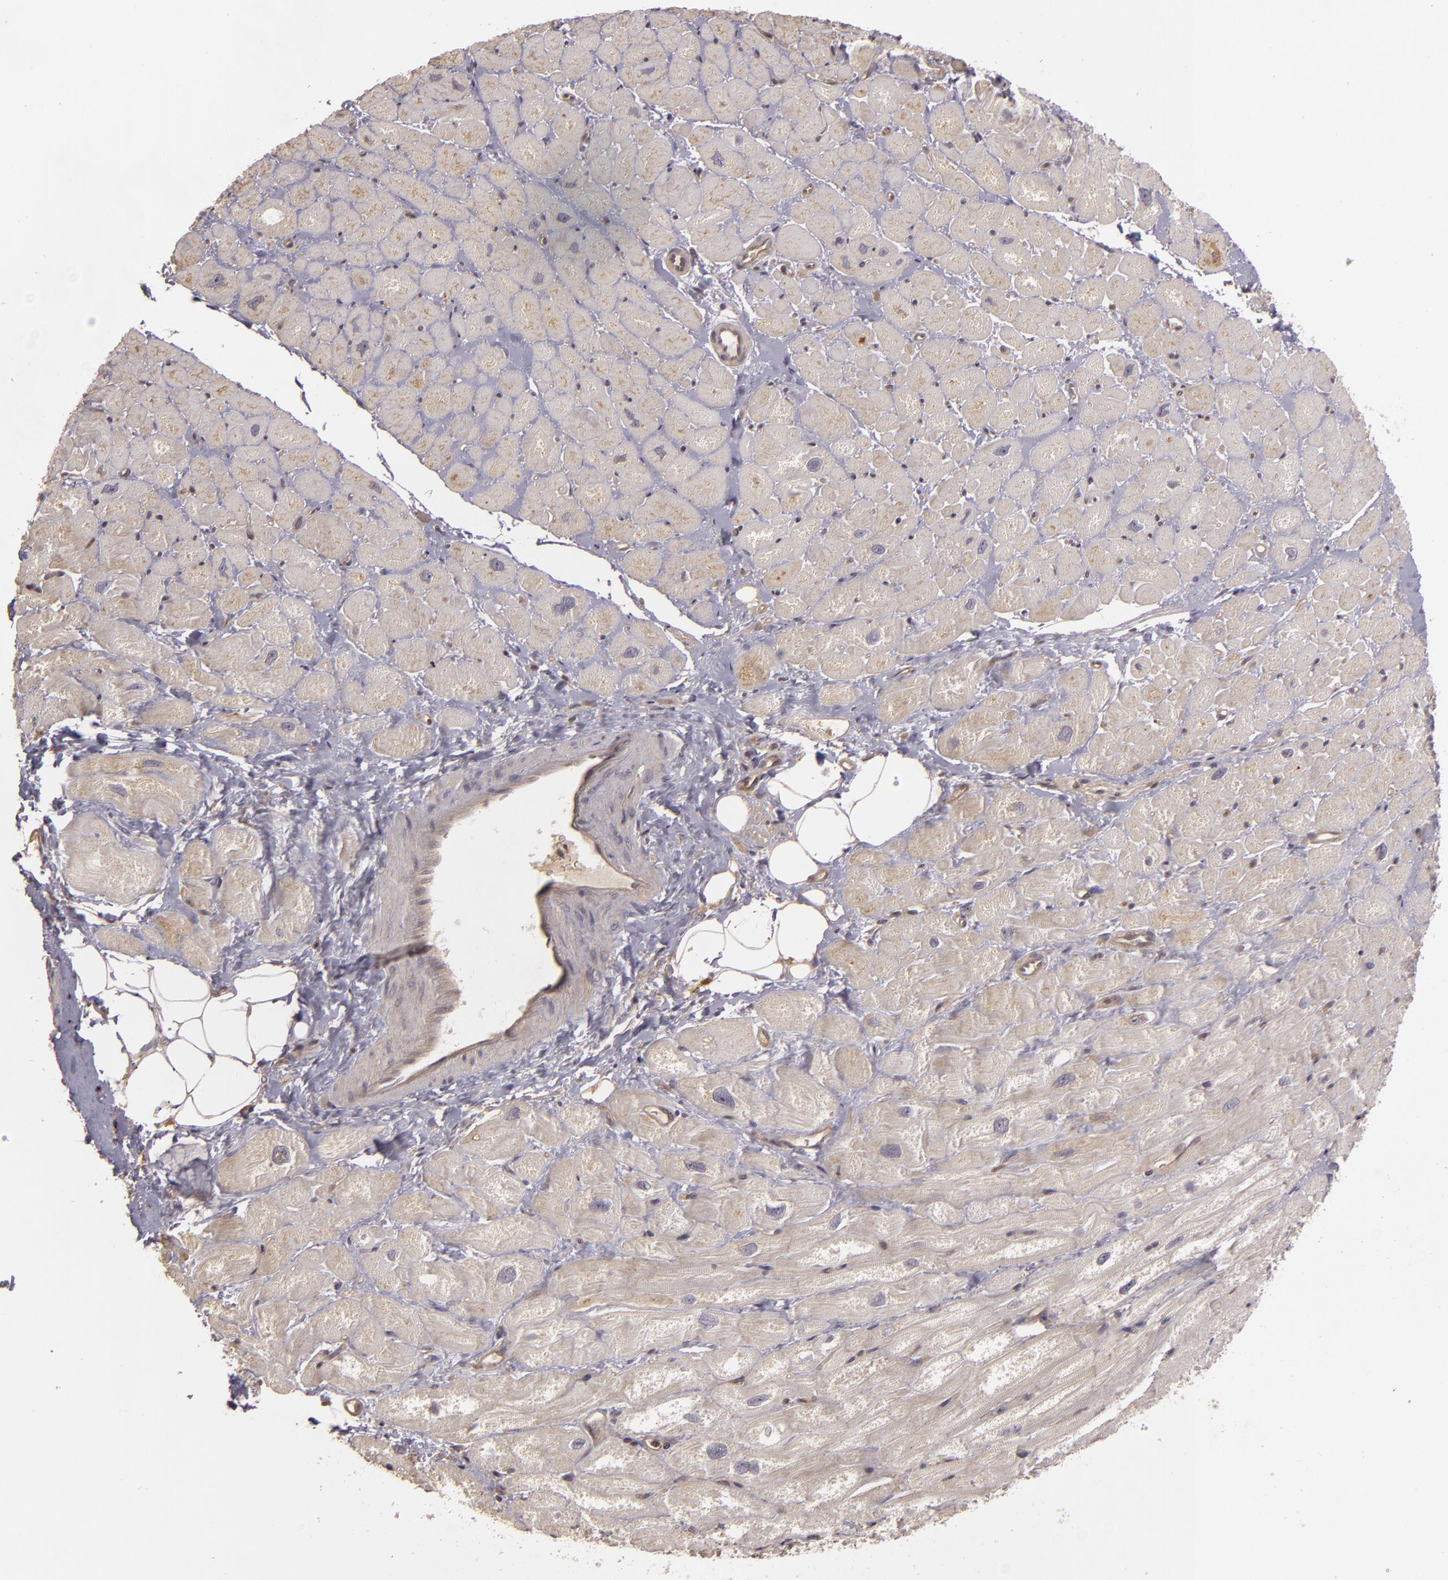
{"staining": {"intensity": "weak", "quantity": ">75%", "location": "cytoplasmic/membranous"}, "tissue": "heart muscle", "cell_type": "Cardiomyocytes", "image_type": "normal", "snomed": [{"axis": "morphology", "description": "Normal tissue, NOS"}, {"axis": "topography", "description": "Heart"}], "caption": "Weak cytoplasmic/membranous expression for a protein is seen in approximately >75% of cardiomyocytes of normal heart muscle using immunohistochemistry.", "gene": "HRAS", "patient": {"sex": "male", "age": 49}}